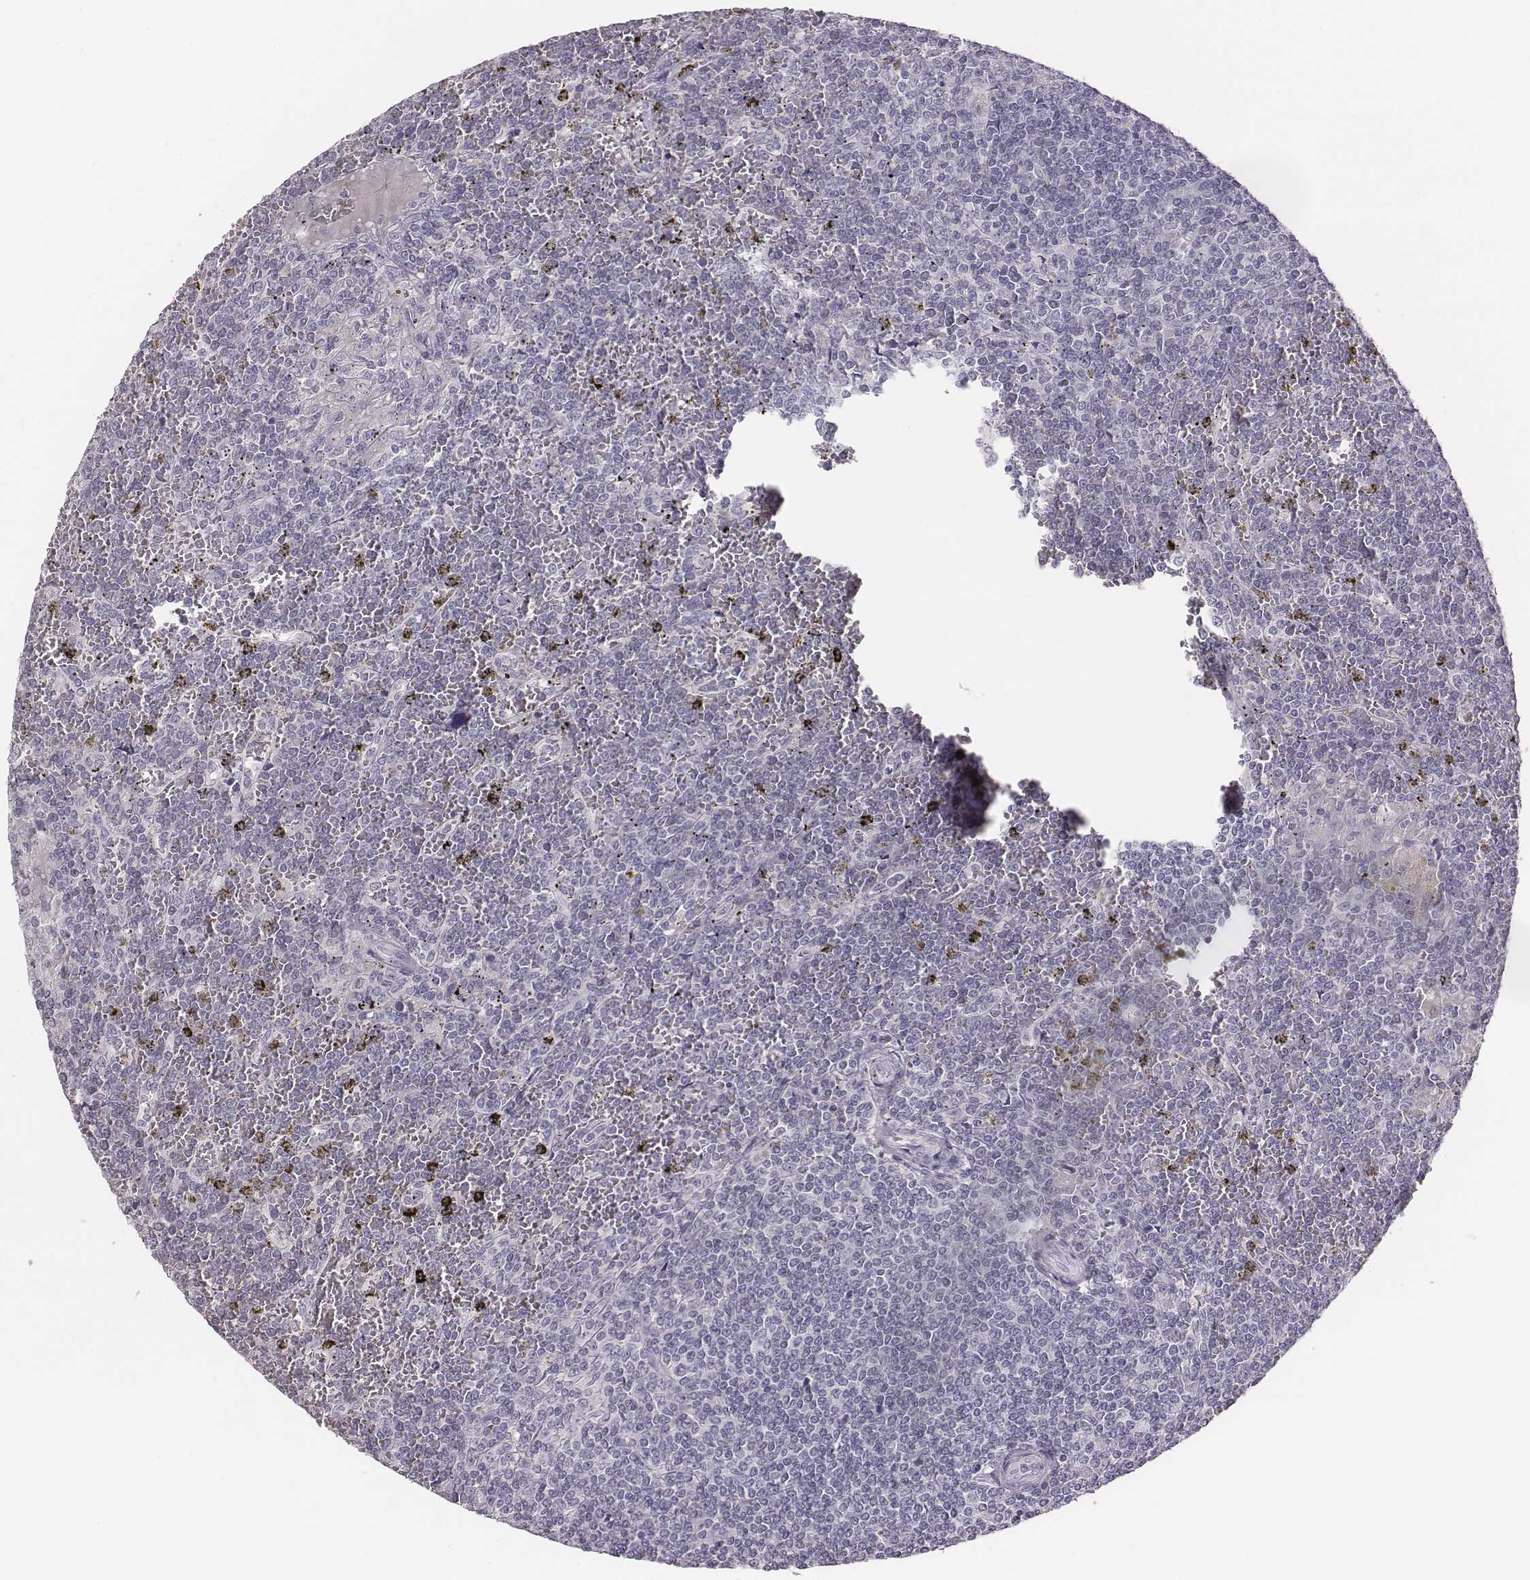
{"staining": {"intensity": "negative", "quantity": "none", "location": "none"}, "tissue": "lymphoma", "cell_type": "Tumor cells", "image_type": "cancer", "snomed": [{"axis": "morphology", "description": "Malignant lymphoma, non-Hodgkin's type, Low grade"}, {"axis": "topography", "description": "Spleen"}], "caption": "A photomicrograph of malignant lymphoma, non-Hodgkin's type (low-grade) stained for a protein demonstrates no brown staining in tumor cells.", "gene": "MYH6", "patient": {"sex": "female", "age": 19}}